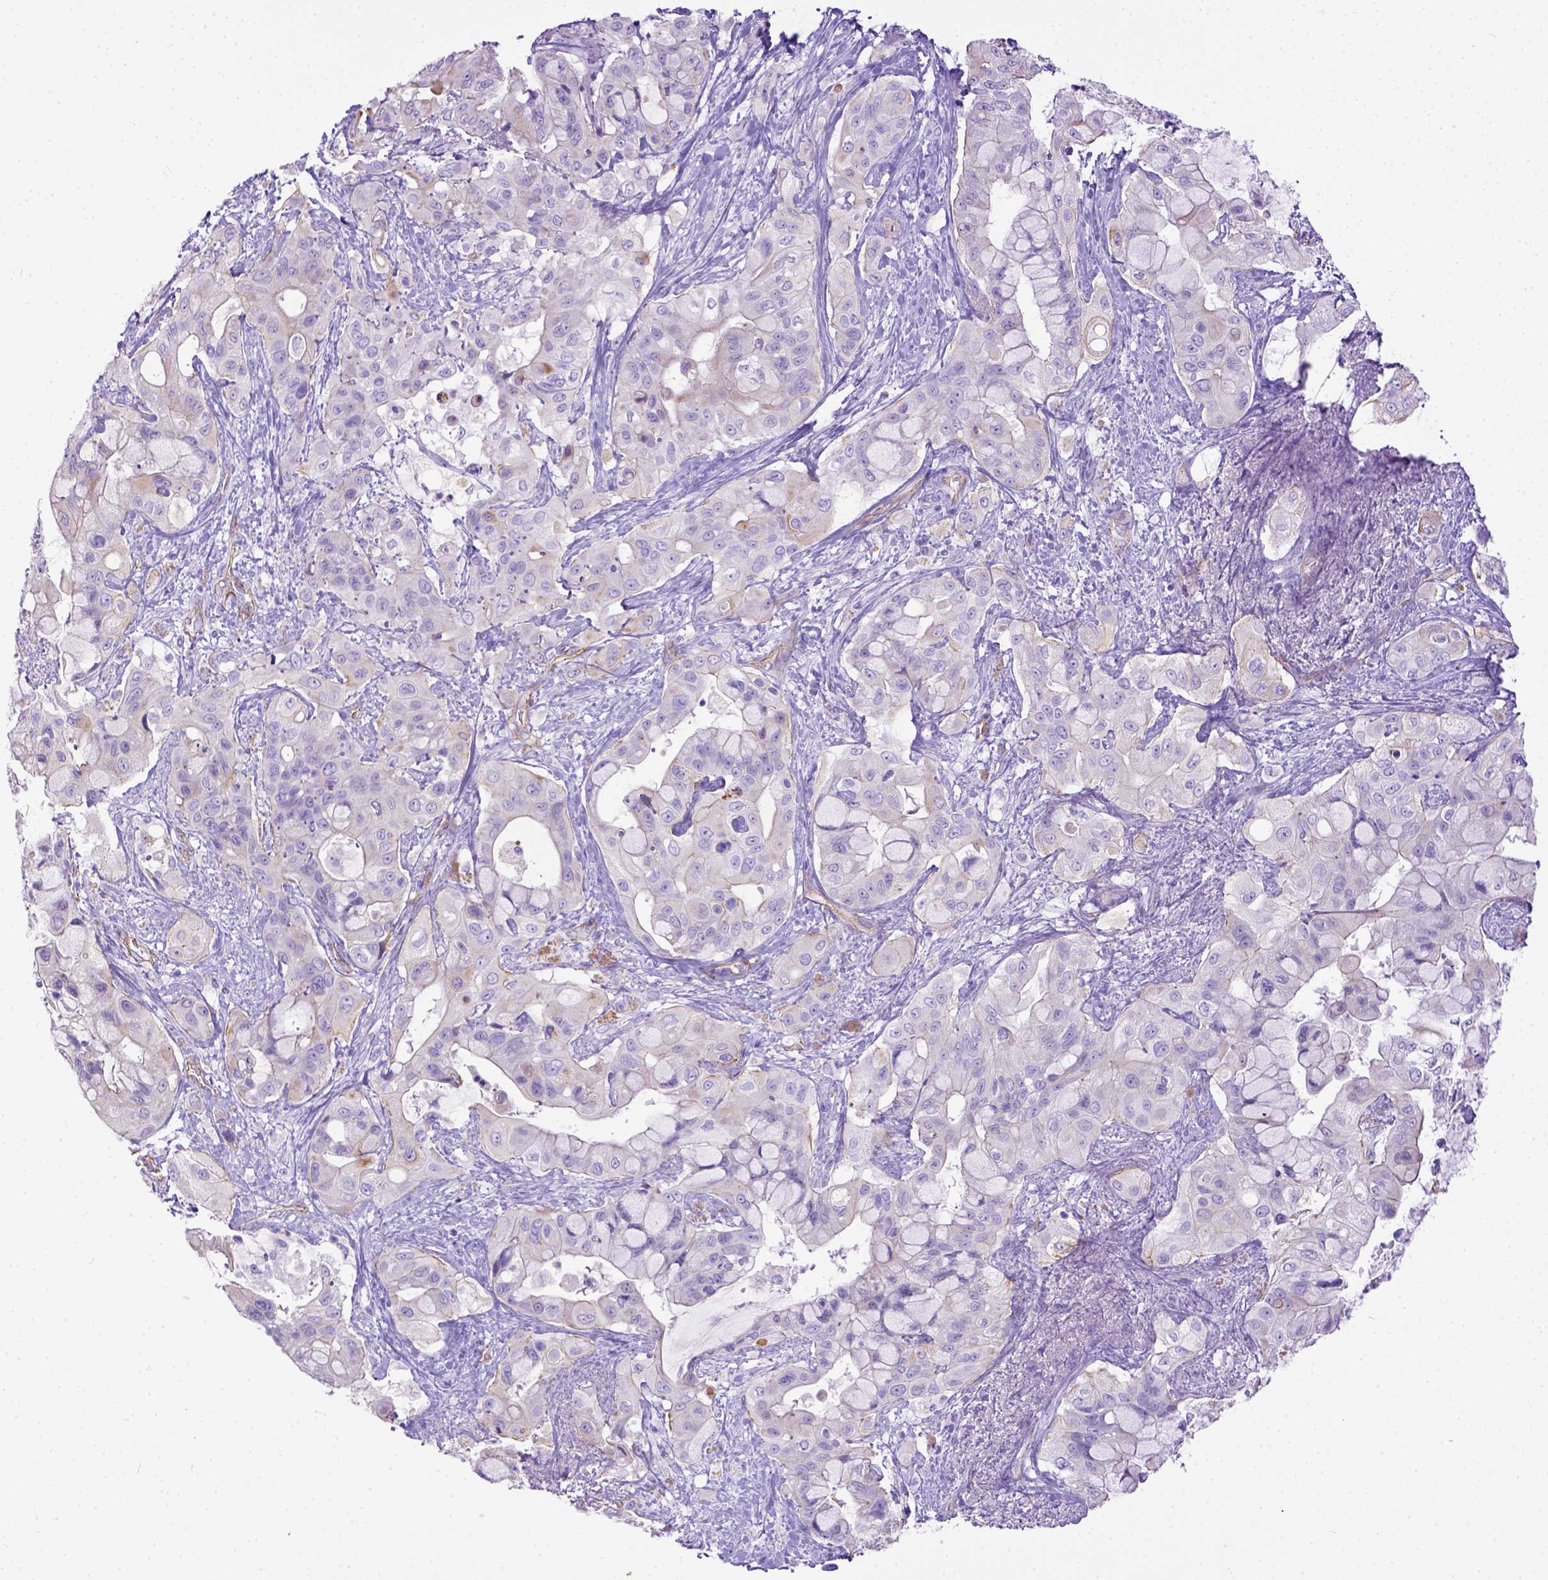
{"staining": {"intensity": "weak", "quantity": "25%-75%", "location": "cytoplasmic/membranous"}, "tissue": "pancreatic cancer", "cell_type": "Tumor cells", "image_type": "cancer", "snomed": [{"axis": "morphology", "description": "Adenocarcinoma, NOS"}, {"axis": "topography", "description": "Pancreas"}], "caption": "Human pancreatic adenocarcinoma stained with a protein marker exhibits weak staining in tumor cells.", "gene": "LRRC18", "patient": {"sex": "male", "age": 71}}